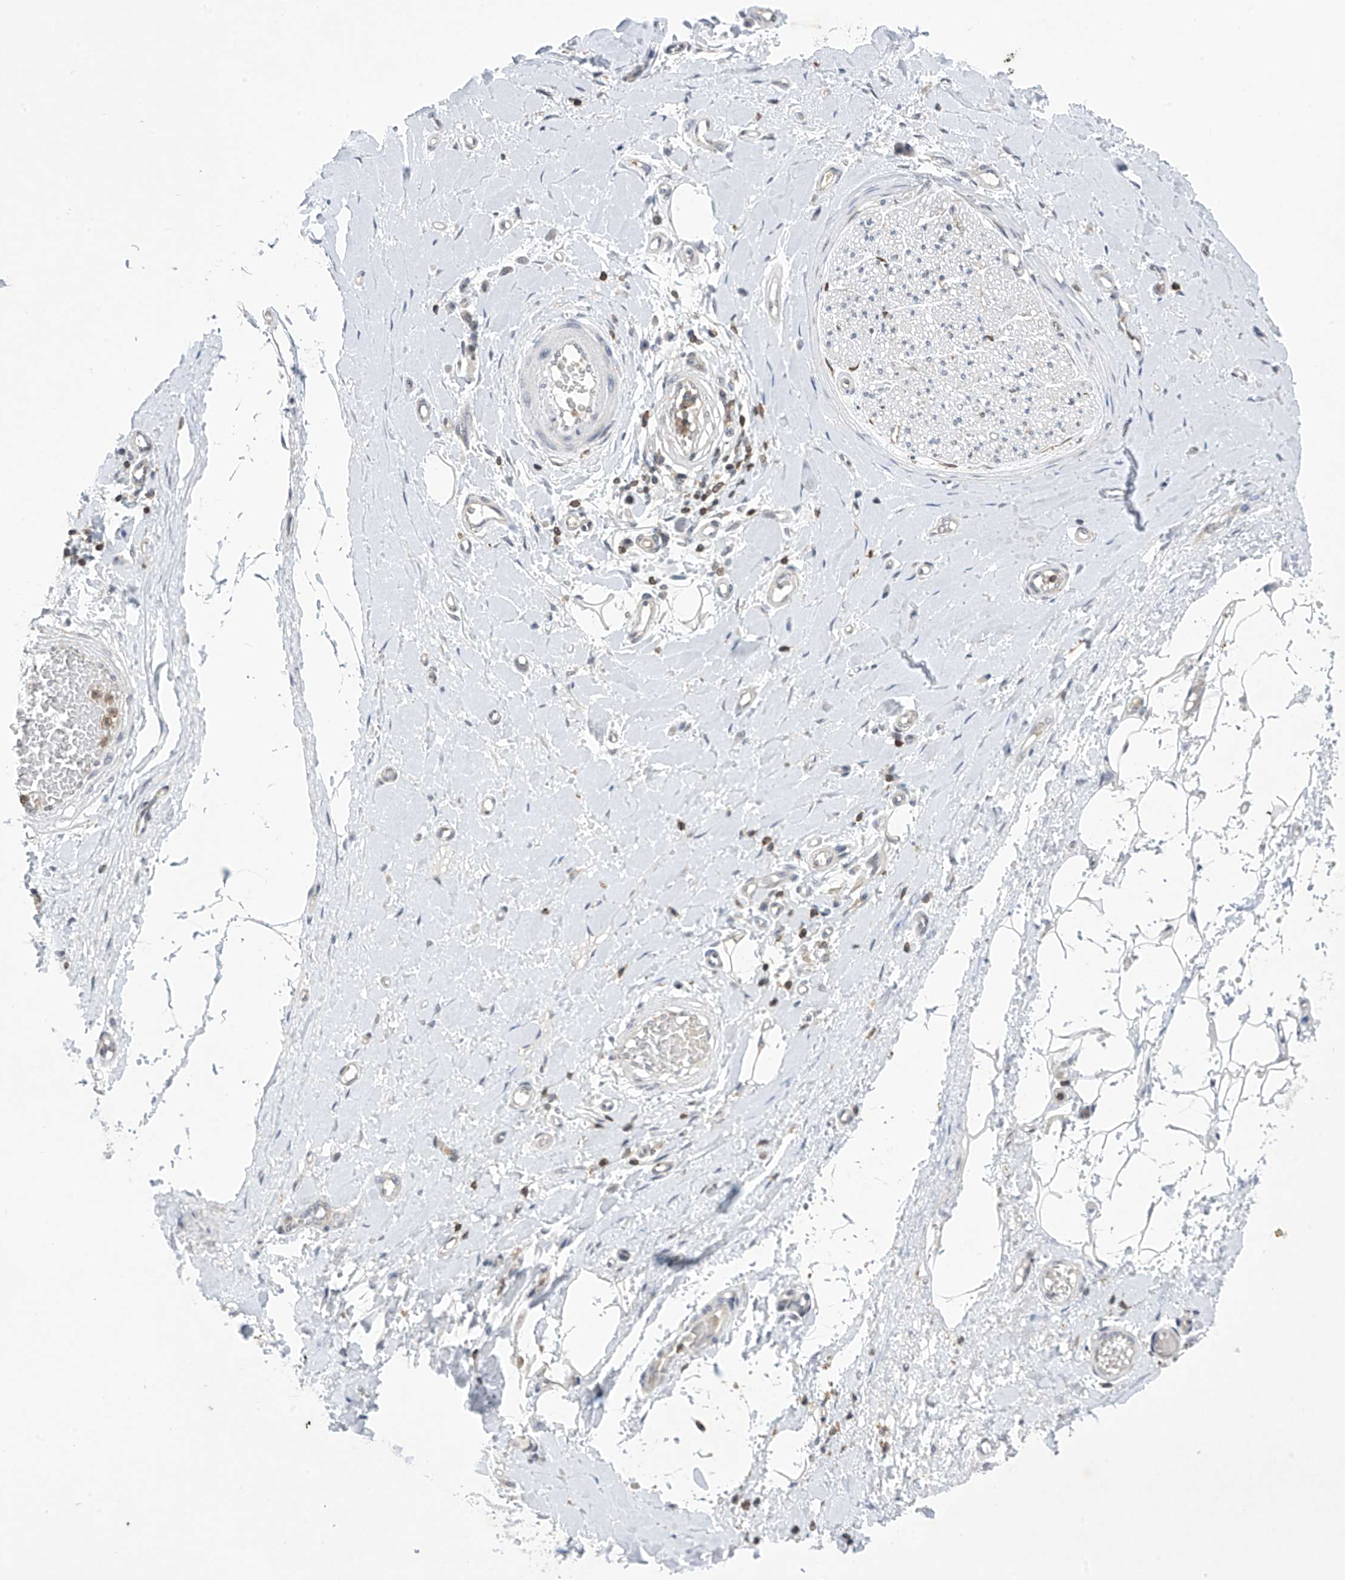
{"staining": {"intensity": "negative", "quantity": "none", "location": "none"}, "tissue": "adipose tissue", "cell_type": "Adipocytes", "image_type": "normal", "snomed": [{"axis": "morphology", "description": "Normal tissue, NOS"}, {"axis": "morphology", "description": "Adenocarcinoma, NOS"}, {"axis": "topography", "description": "Esophagus"}, {"axis": "topography", "description": "Stomach, upper"}, {"axis": "topography", "description": "Peripheral nerve tissue"}], "caption": "The image shows no staining of adipocytes in unremarkable adipose tissue.", "gene": "MSL3", "patient": {"sex": "male", "age": 62}}